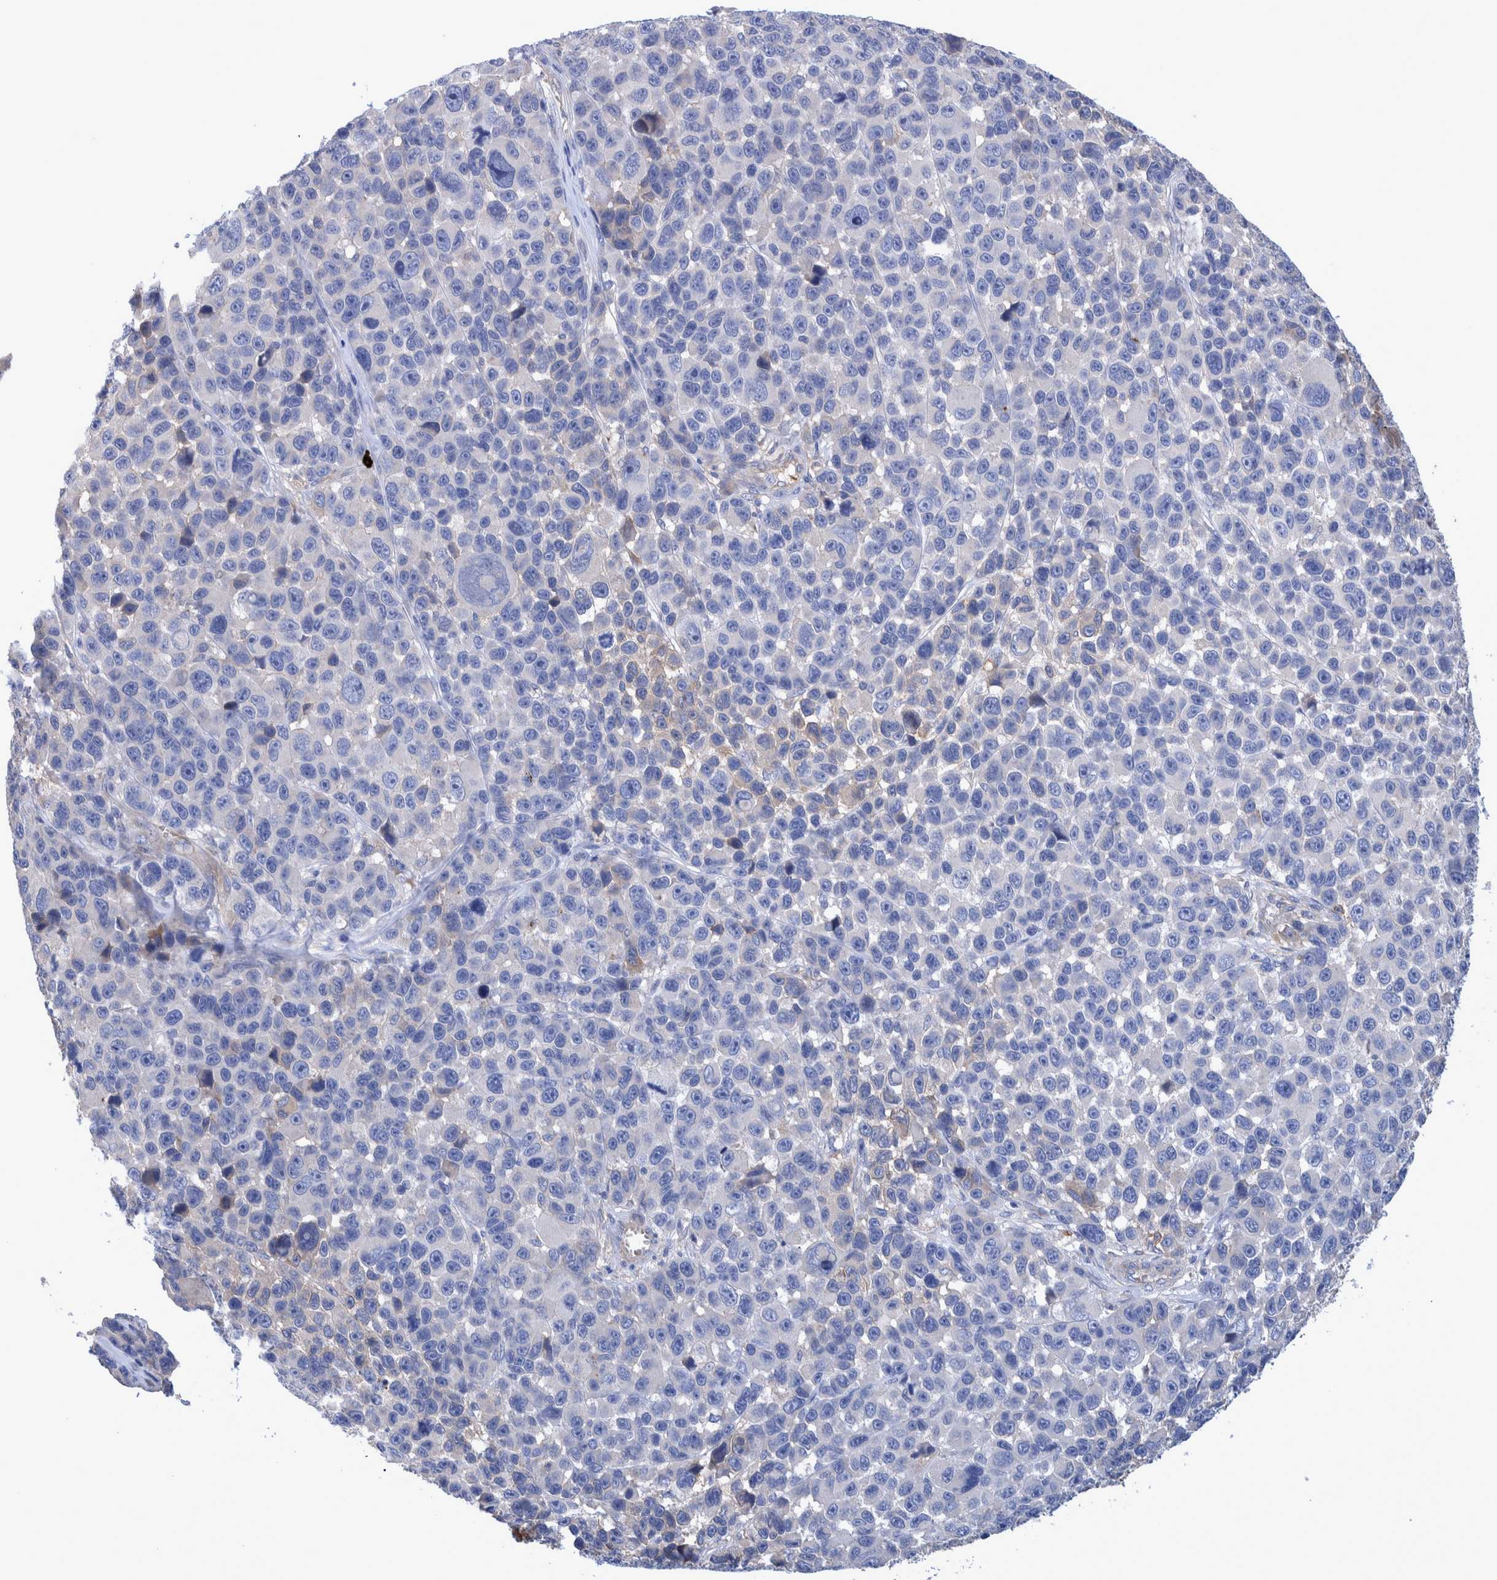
{"staining": {"intensity": "negative", "quantity": "none", "location": "none"}, "tissue": "melanoma", "cell_type": "Tumor cells", "image_type": "cancer", "snomed": [{"axis": "morphology", "description": "Malignant melanoma, NOS"}, {"axis": "topography", "description": "Skin"}], "caption": "There is no significant expression in tumor cells of melanoma.", "gene": "DLL4", "patient": {"sex": "male", "age": 53}}